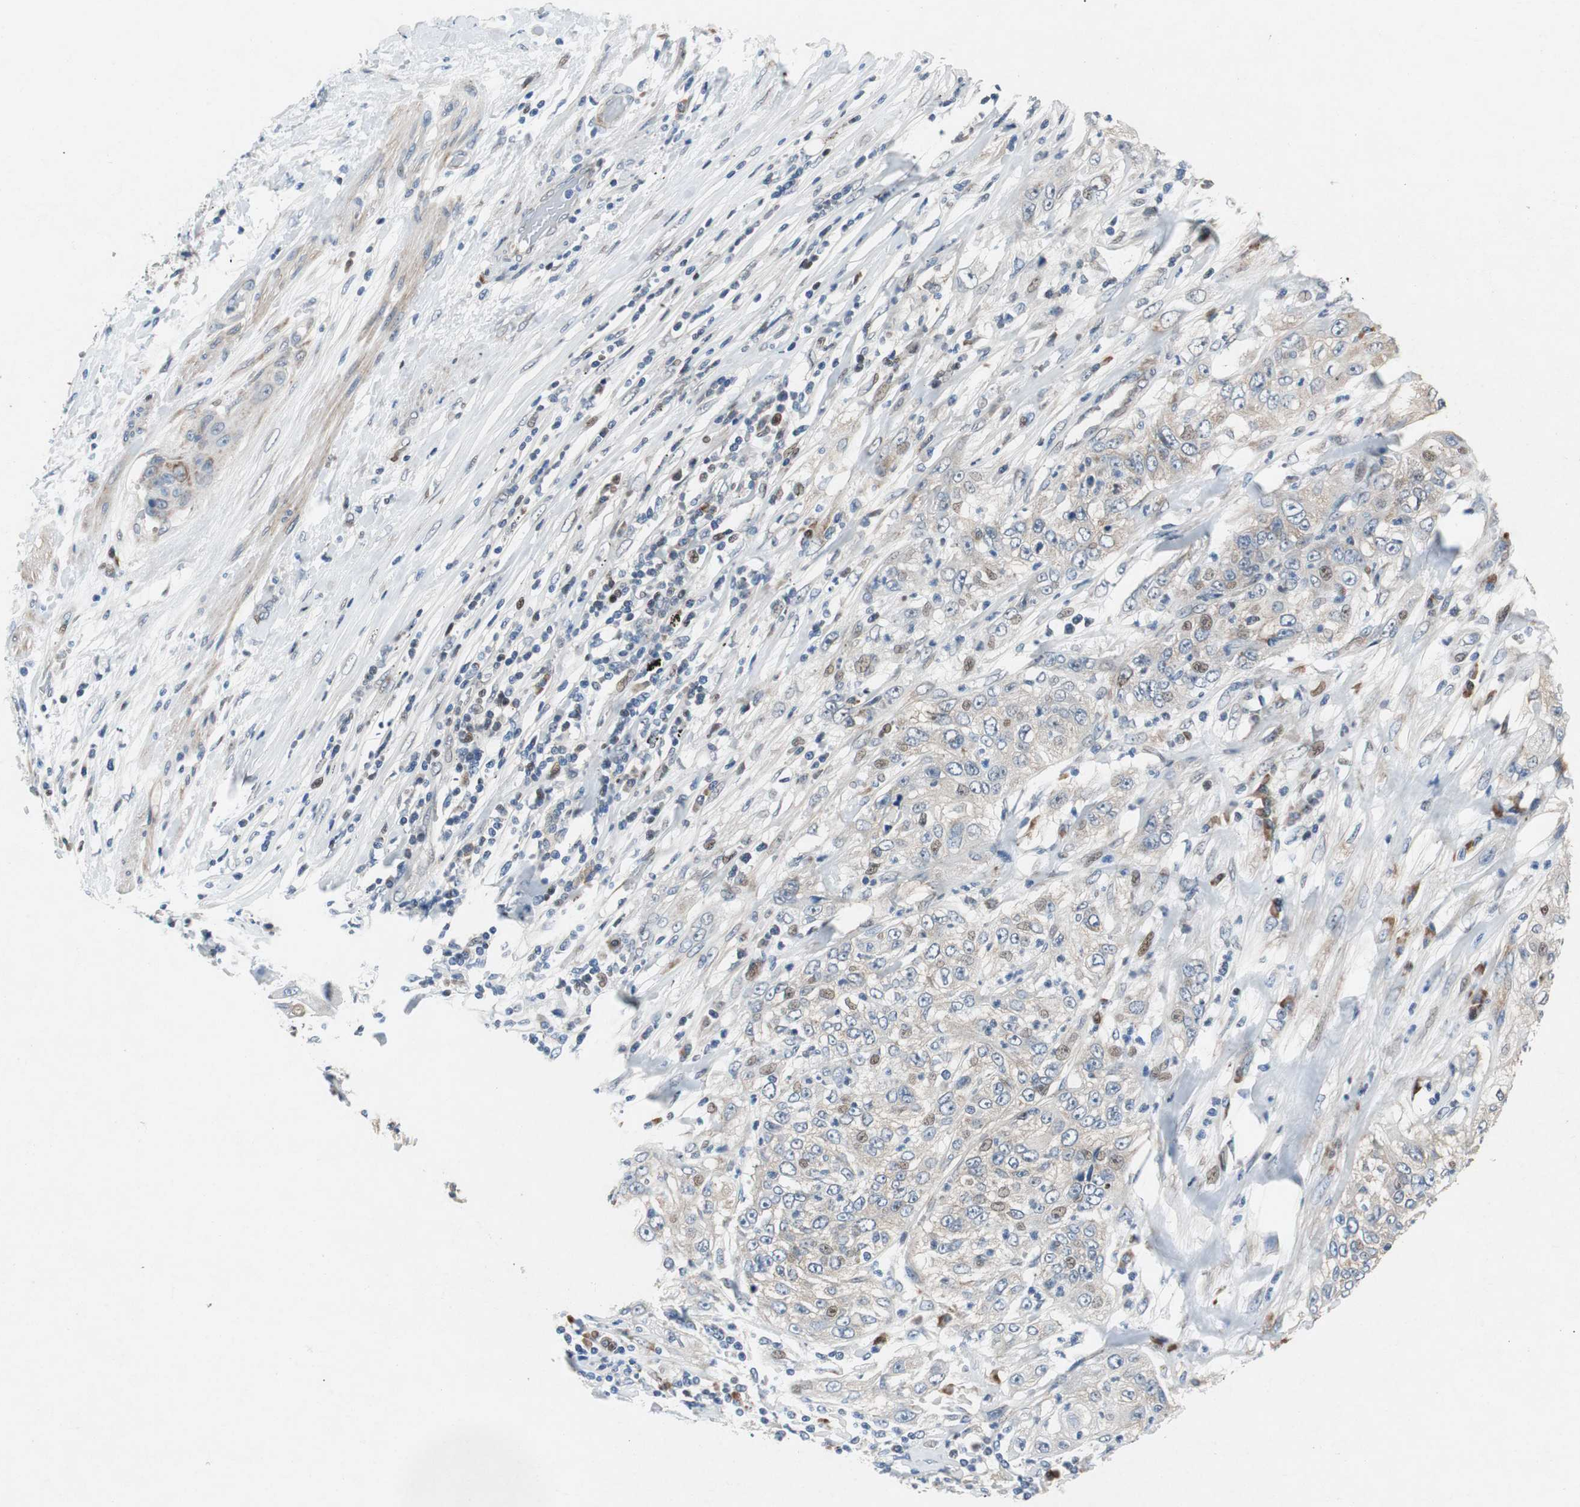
{"staining": {"intensity": "weak", "quantity": "25%-75%", "location": "cytoplasmic/membranous,nuclear"}, "tissue": "lung cancer", "cell_type": "Tumor cells", "image_type": "cancer", "snomed": [{"axis": "morphology", "description": "Inflammation, NOS"}, {"axis": "morphology", "description": "Squamous cell carcinoma, NOS"}, {"axis": "topography", "description": "Lymph node"}, {"axis": "topography", "description": "Soft tissue"}, {"axis": "topography", "description": "Lung"}], "caption": "Human squamous cell carcinoma (lung) stained for a protein (brown) reveals weak cytoplasmic/membranous and nuclear positive expression in approximately 25%-75% of tumor cells.", "gene": "RPL35", "patient": {"sex": "male", "age": 66}}